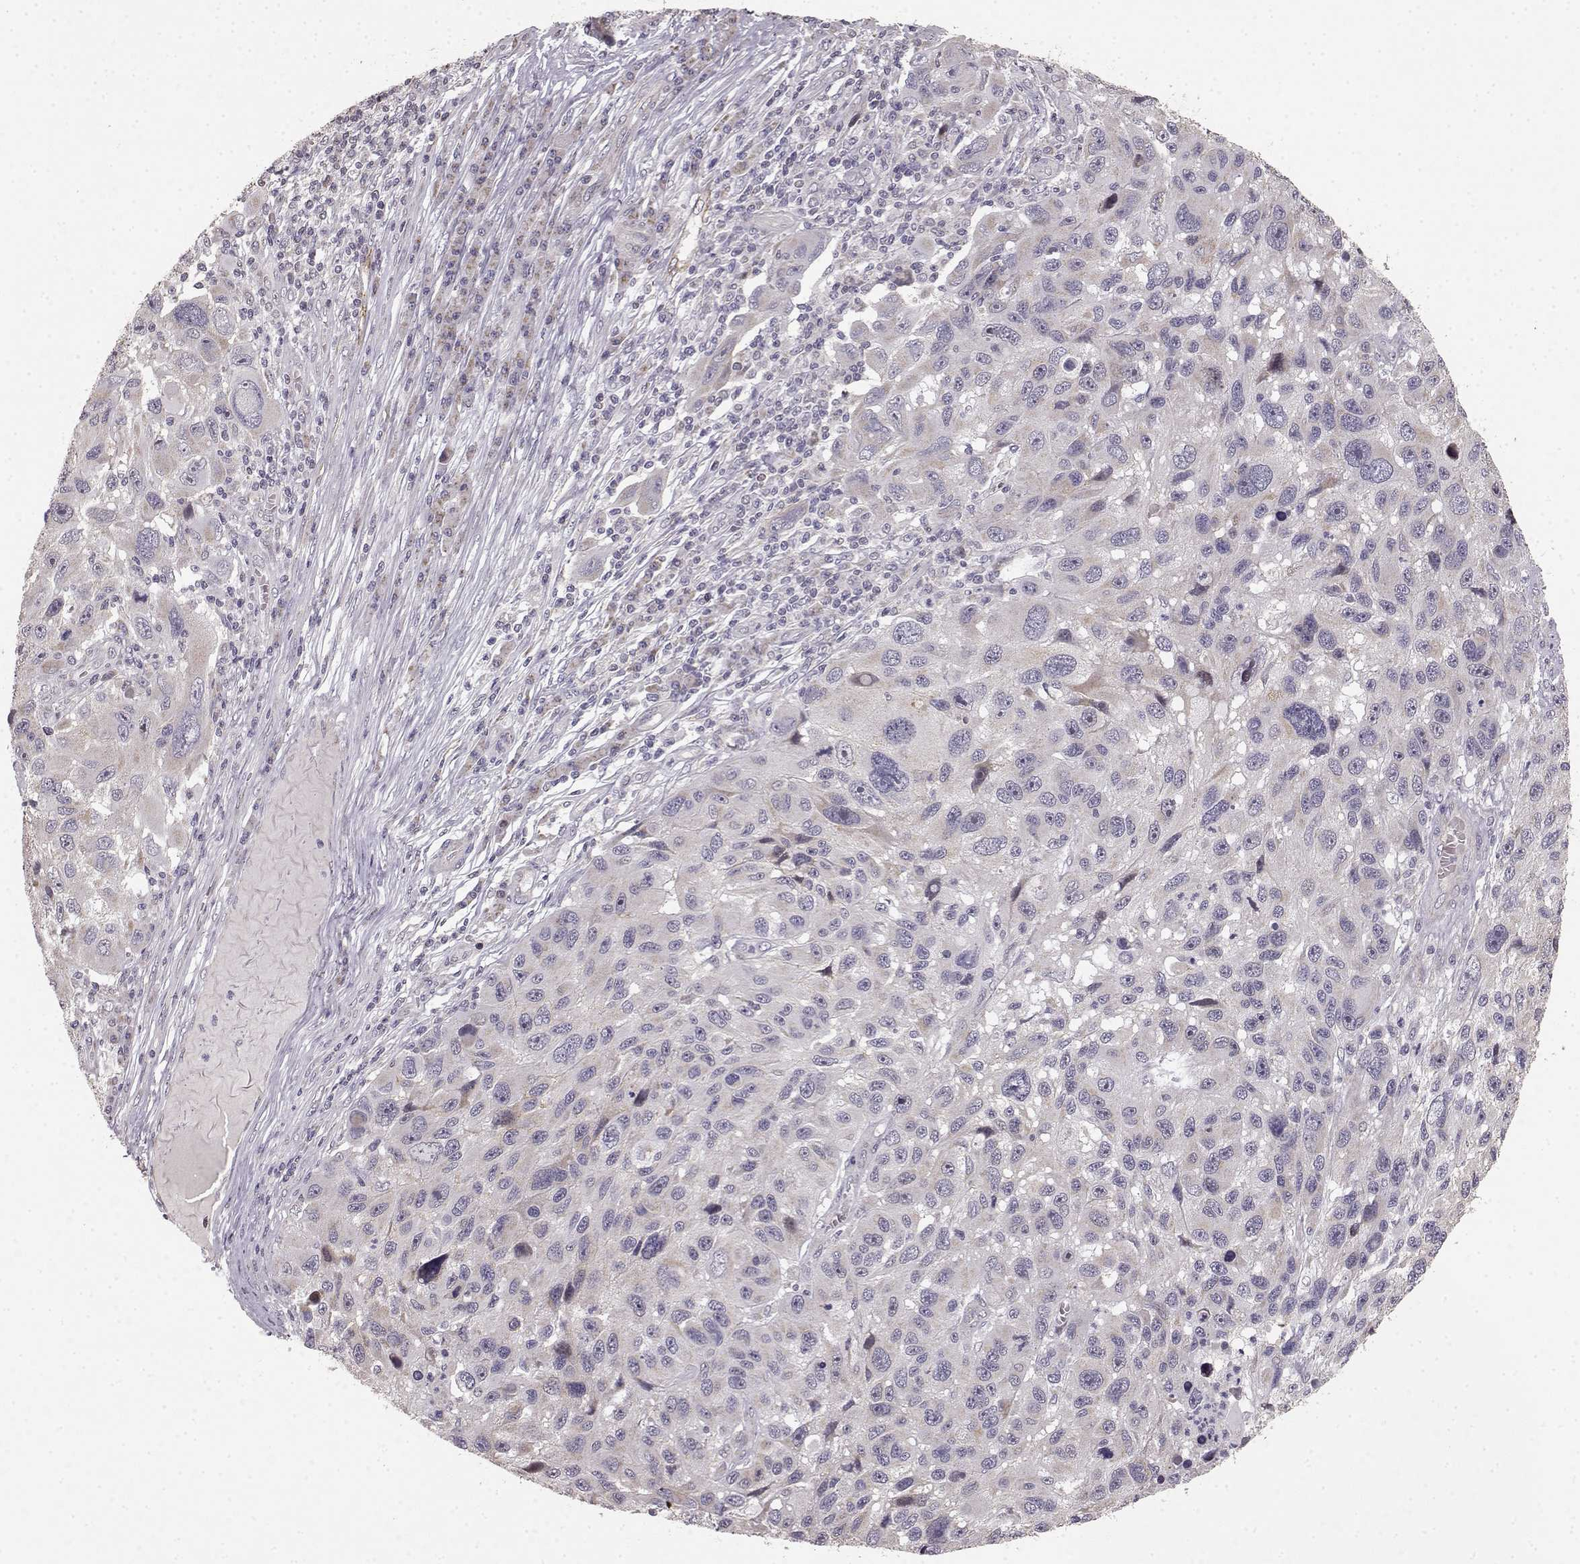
{"staining": {"intensity": "negative", "quantity": "none", "location": "none"}, "tissue": "melanoma", "cell_type": "Tumor cells", "image_type": "cancer", "snomed": [{"axis": "morphology", "description": "Malignant melanoma, NOS"}, {"axis": "topography", "description": "Skin"}], "caption": "Protein analysis of melanoma demonstrates no significant staining in tumor cells. The staining is performed using DAB brown chromogen with nuclei counter-stained in using hematoxylin.", "gene": "BACH2", "patient": {"sex": "male", "age": 53}}